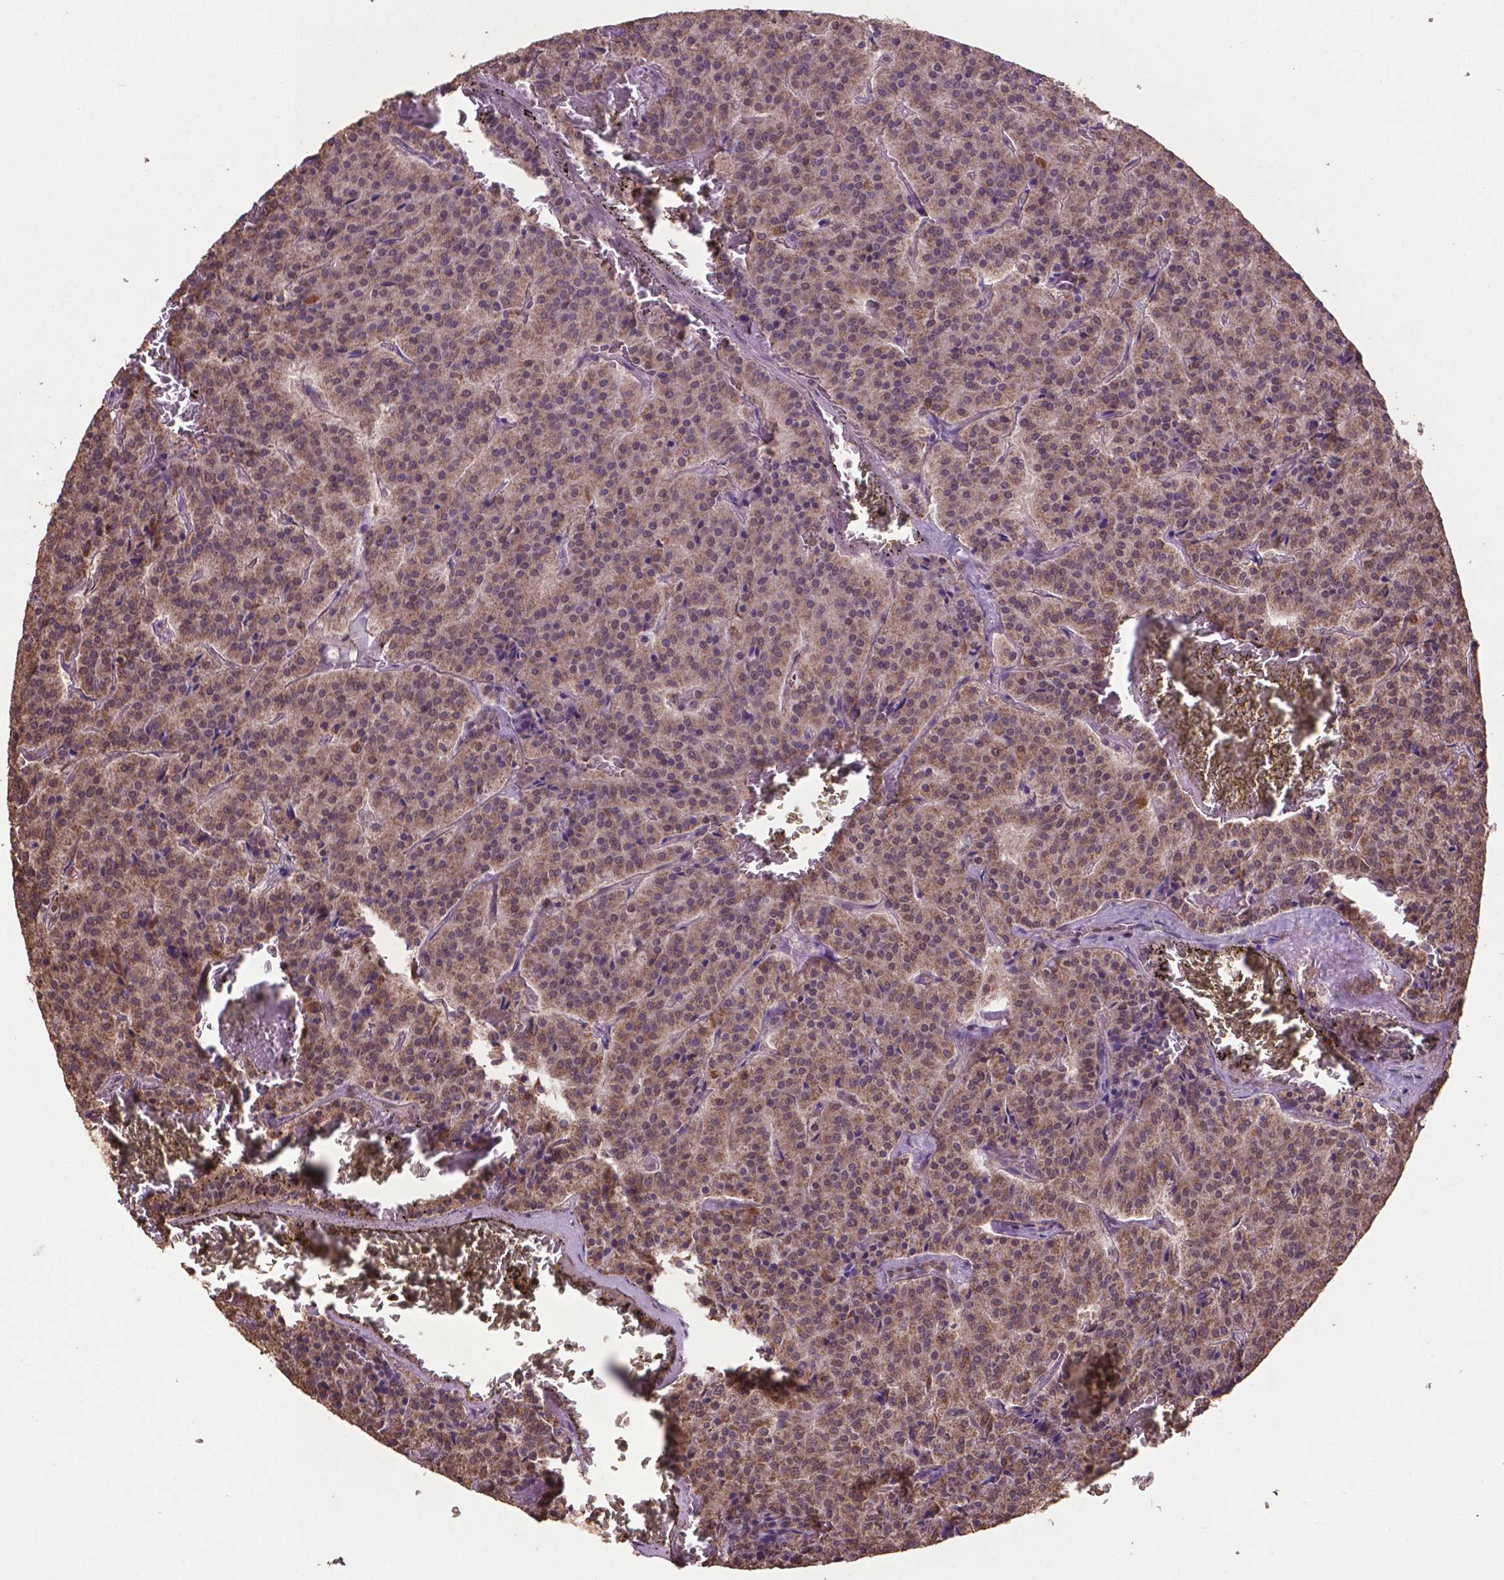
{"staining": {"intensity": "weak", "quantity": ">75%", "location": "cytoplasmic/membranous,nuclear"}, "tissue": "carcinoid", "cell_type": "Tumor cells", "image_type": "cancer", "snomed": [{"axis": "morphology", "description": "Carcinoid, malignant, NOS"}, {"axis": "topography", "description": "Lung"}], "caption": "Carcinoid stained for a protein (brown) shows weak cytoplasmic/membranous and nuclear positive expression in about >75% of tumor cells.", "gene": "DCAF1", "patient": {"sex": "male", "age": 70}}